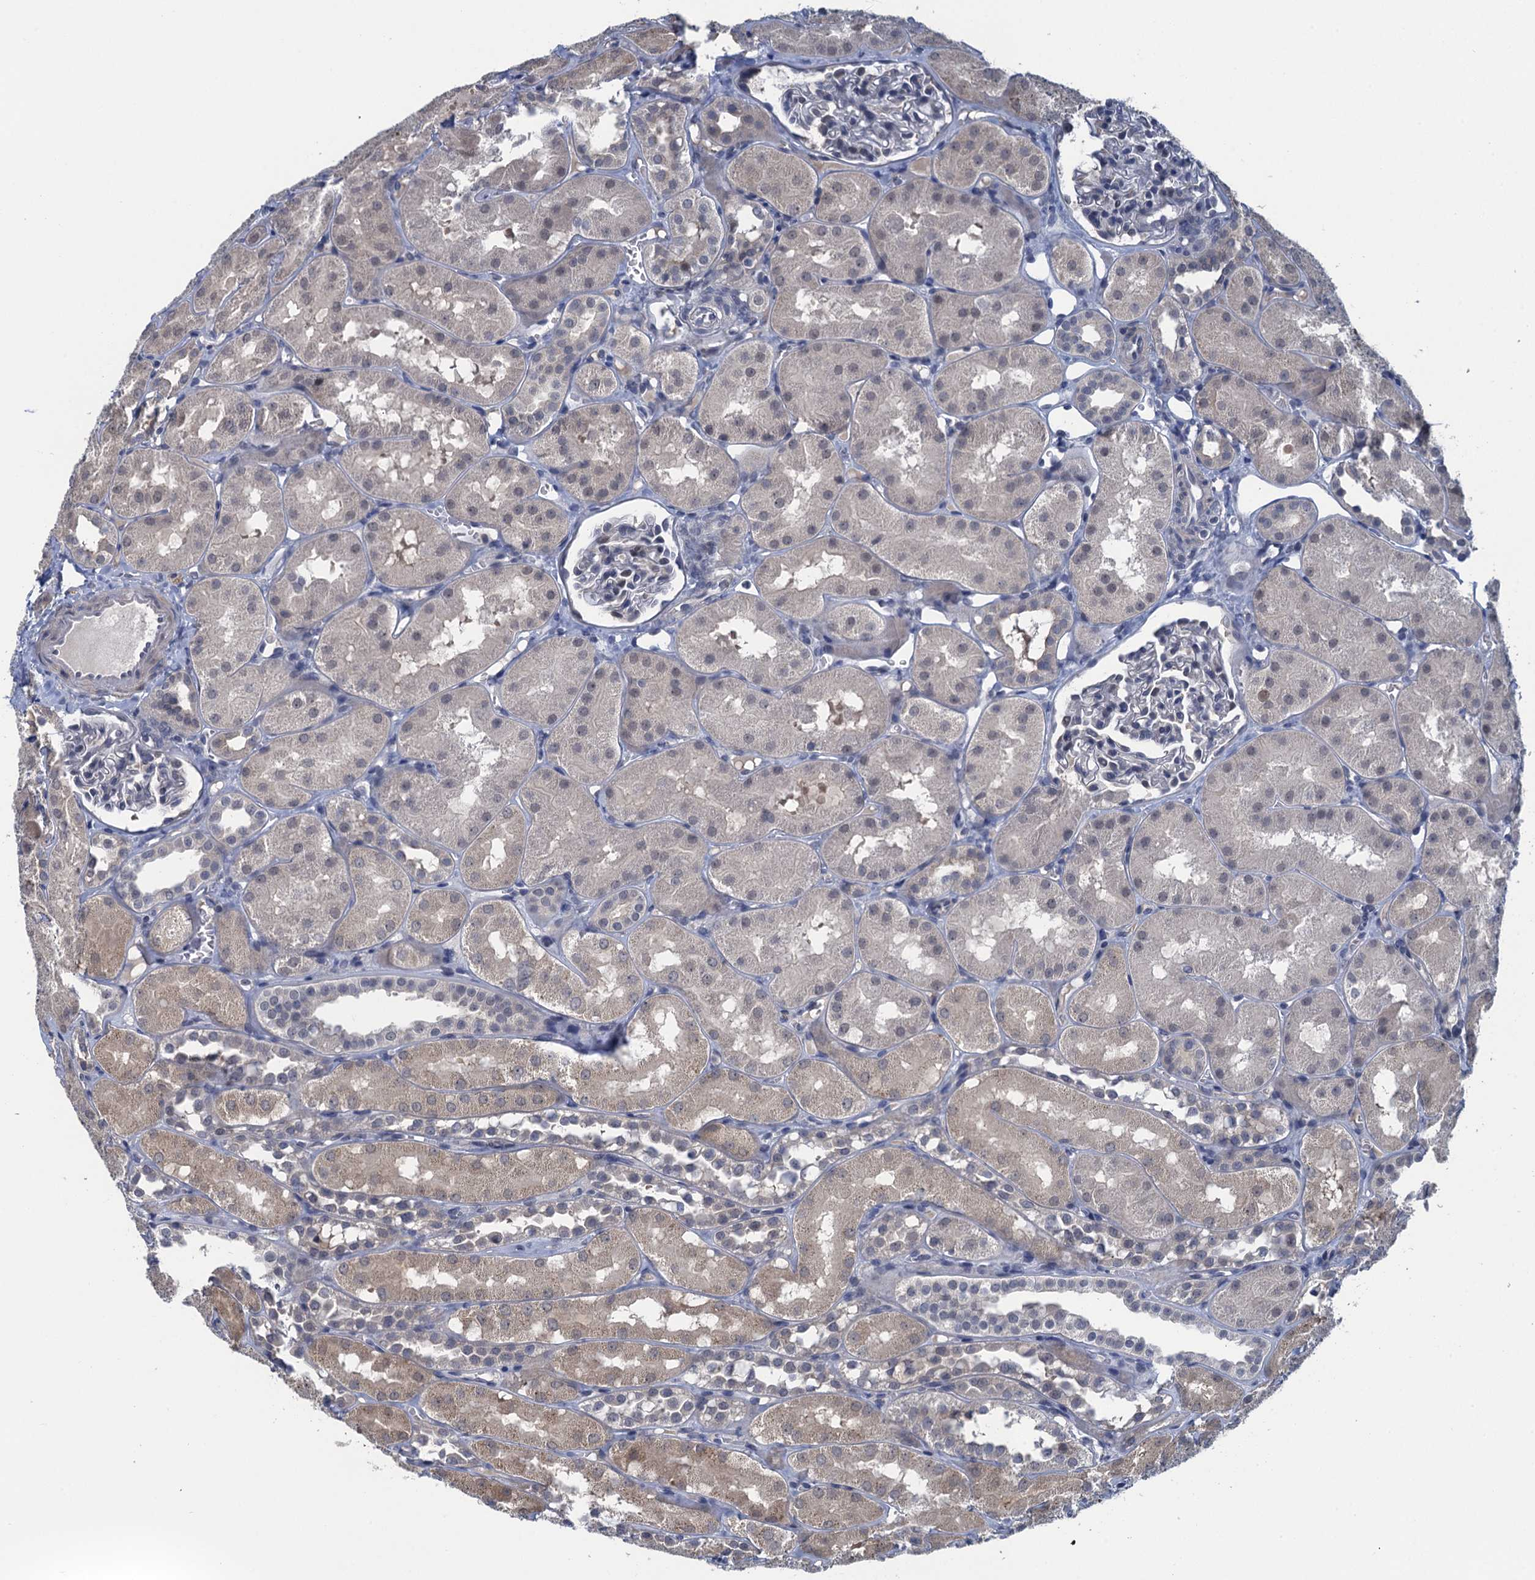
{"staining": {"intensity": "negative", "quantity": "none", "location": "none"}, "tissue": "kidney", "cell_type": "Cells in glomeruli", "image_type": "normal", "snomed": [{"axis": "morphology", "description": "Normal tissue, NOS"}, {"axis": "topography", "description": "Kidney"}, {"axis": "topography", "description": "Urinary bladder"}], "caption": "An image of kidney stained for a protein demonstrates no brown staining in cells in glomeruli.", "gene": "MRFAP1", "patient": {"sex": "male", "age": 16}}